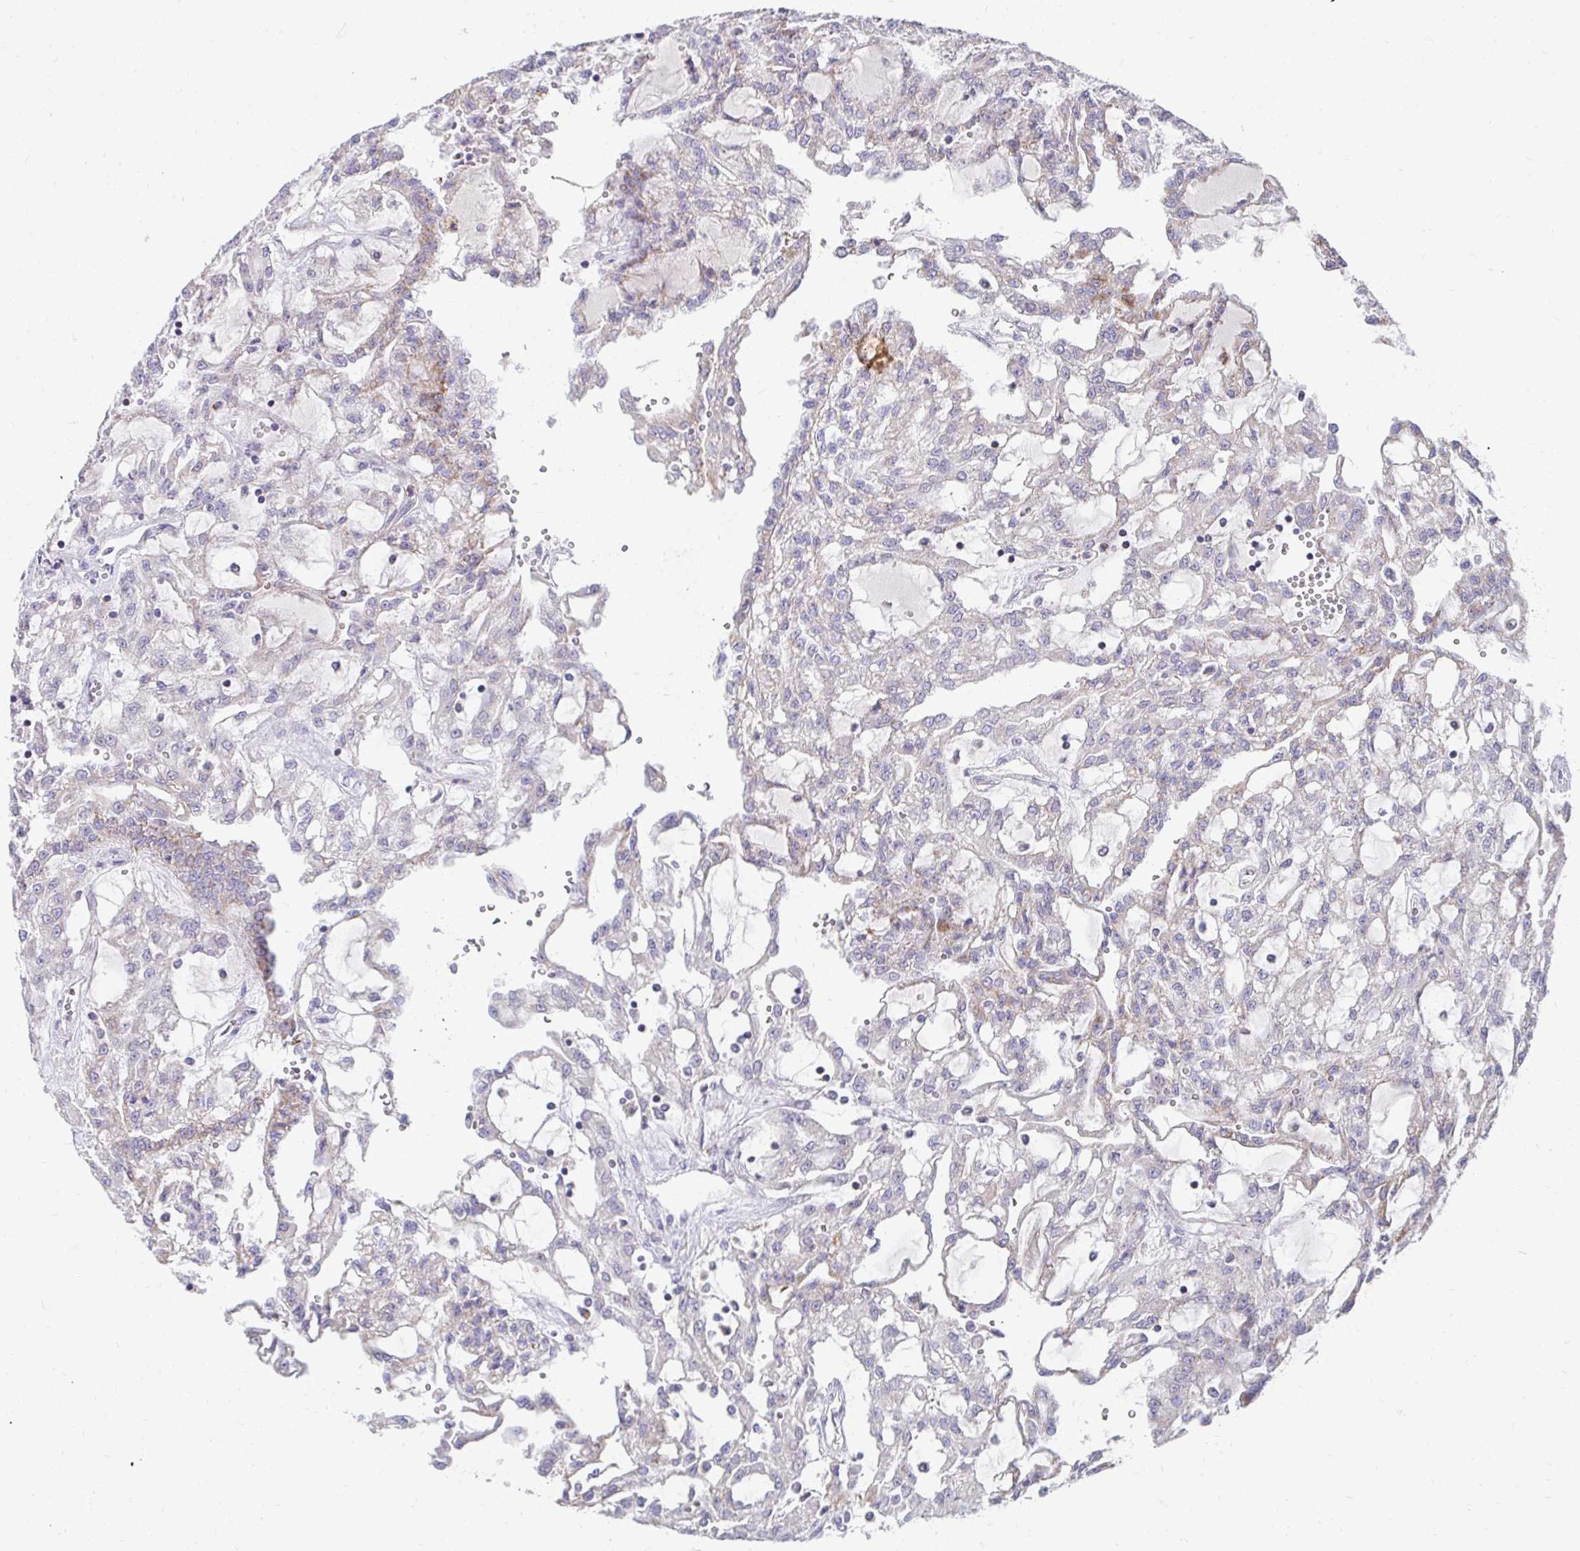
{"staining": {"intensity": "negative", "quantity": "none", "location": "none"}, "tissue": "renal cancer", "cell_type": "Tumor cells", "image_type": "cancer", "snomed": [{"axis": "morphology", "description": "Adenocarcinoma, NOS"}, {"axis": "topography", "description": "Kidney"}], "caption": "This is a photomicrograph of immunohistochemistry (IHC) staining of renal adenocarcinoma, which shows no staining in tumor cells. (DAB (3,3'-diaminobenzidine) immunohistochemistry visualized using brightfield microscopy, high magnification).", "gene": "PRRG3", "patient": {"sex": "male", "age": 63}}